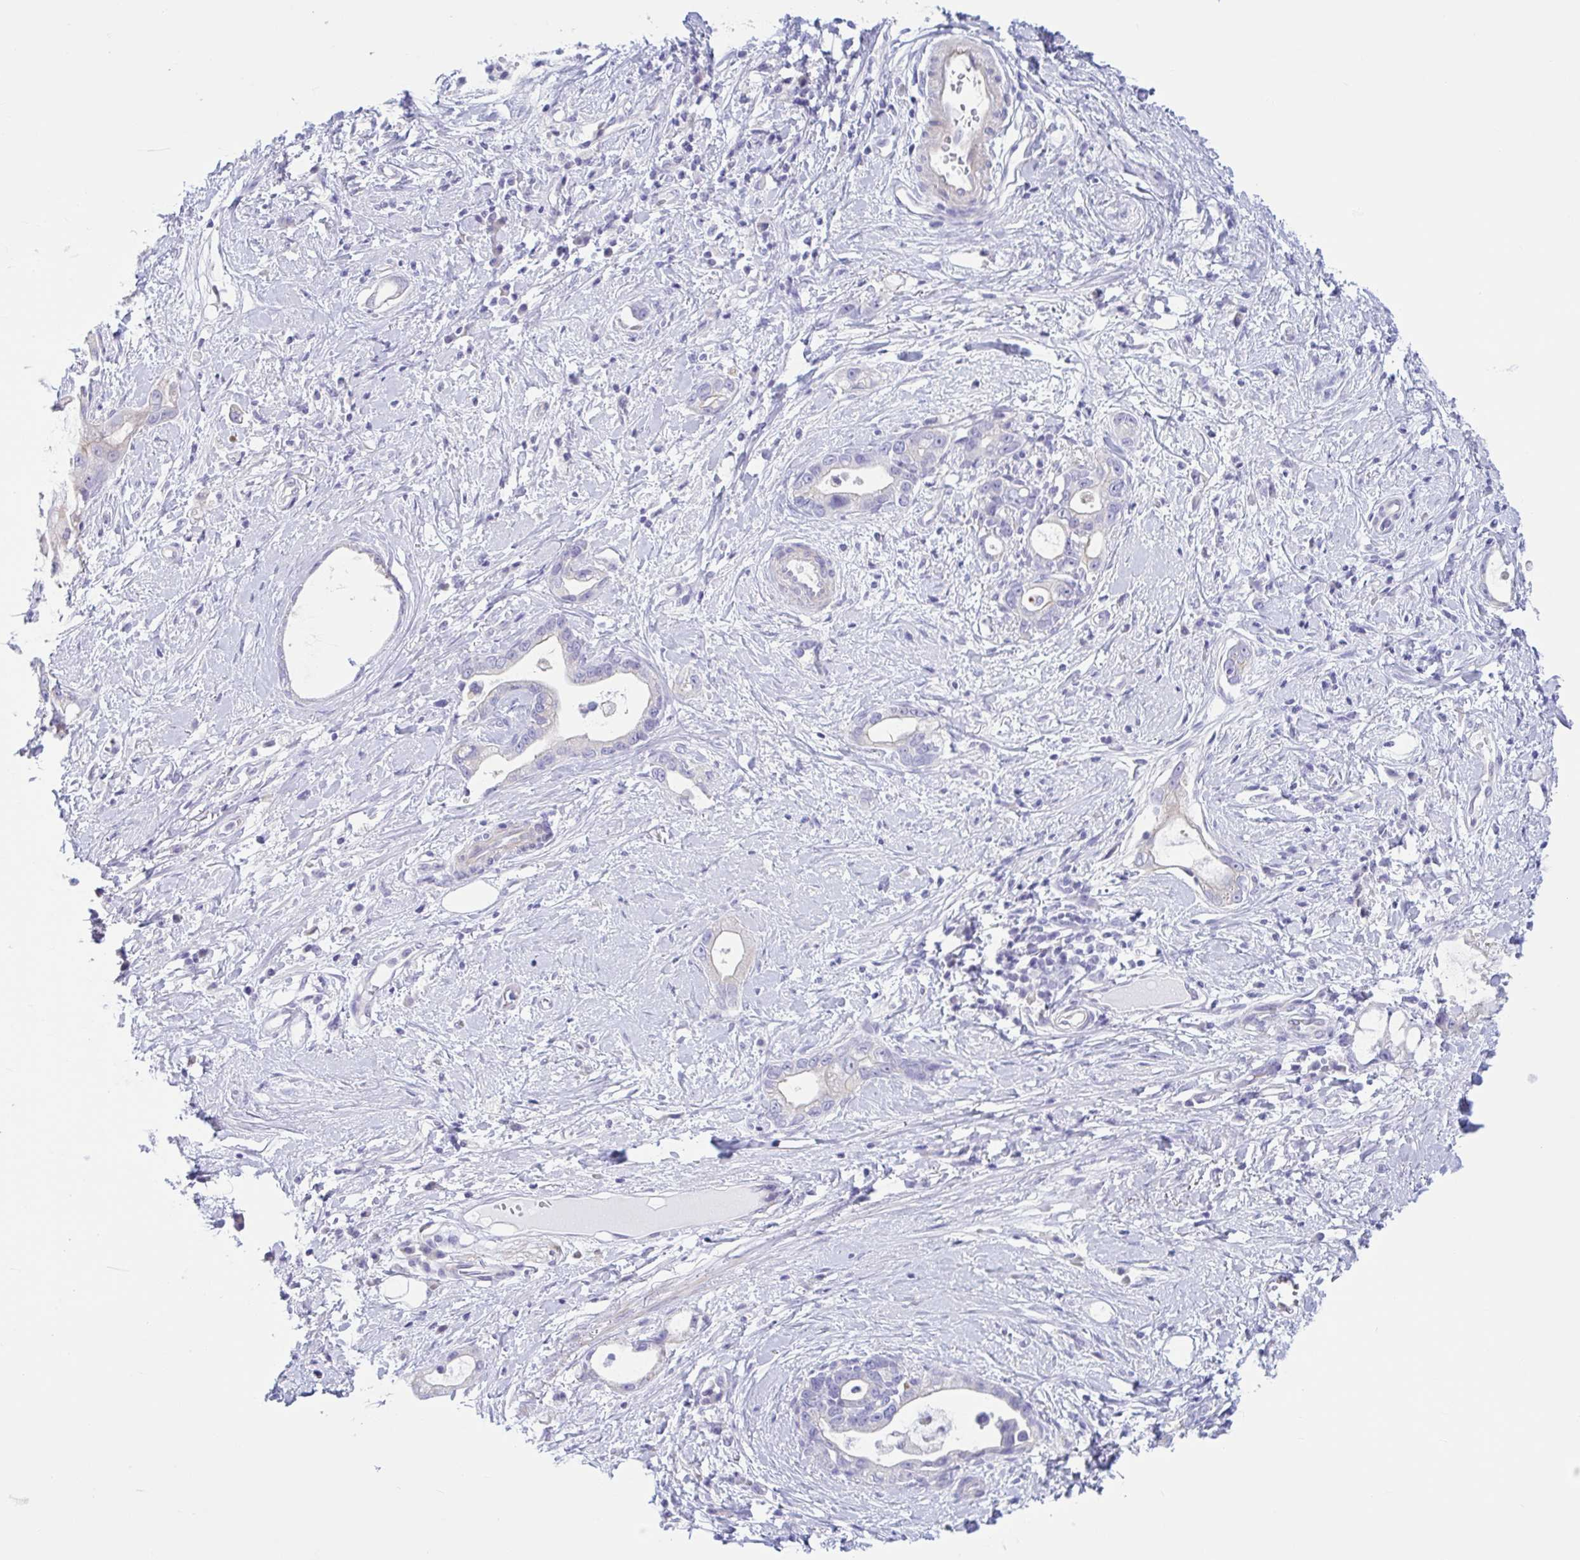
{"staining": {"intensity": "negative", "quantity": "none", "location": "none"}, "tissue": "stomach cancer", "cell_type": "Tumor cells", "image_type": "cancer", "snomed": [{"axis": "morphology", "description": "Adenocarcinoma, NOS"}, {"axis": "topography", "description": "Stomach"}], "caption": "Stomach cancer was stained to show a protein in brown. There is no significant staining in tumor cells.", "gene": "TNNI2", "patient": {"sex": "male", "age": 55}}